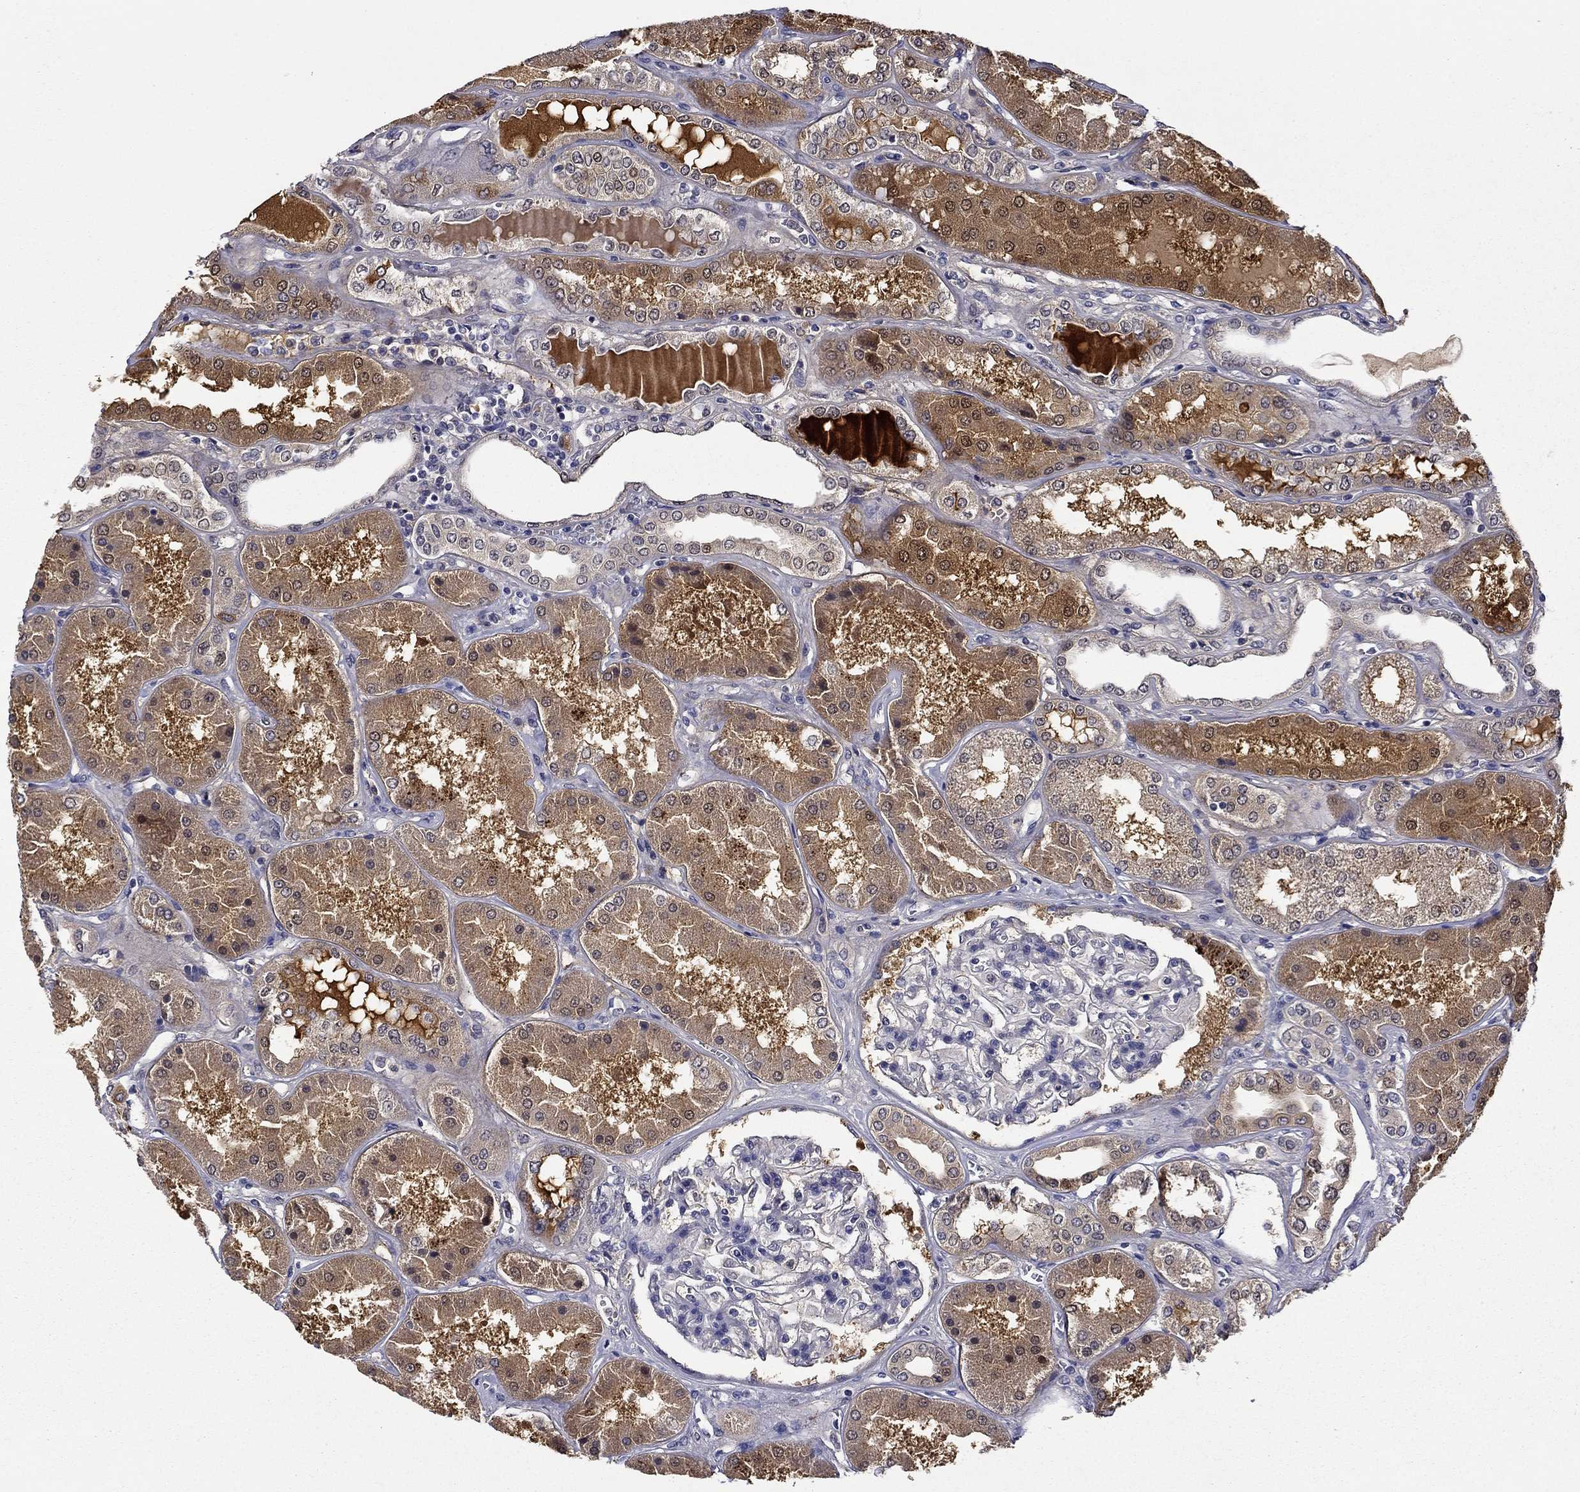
{"staining": {"intensity": "negative", "quantity": "none", "location": "none"}, "tissue": "kidney", "cell_type": "Cells in glomeruli", "image_type": "normal", "snomed": [{"axis": "morphology", "description": "Normal tissue, NOS"}, {"axis": "topography", "description": "Kidney"}], "caption": "This is an immunohistochemistry micrograph of normal human kidney. There is no expression in cells in glomeruli.", "gene": "DDTL", "patient": {"sex": "female", "age": 56}}